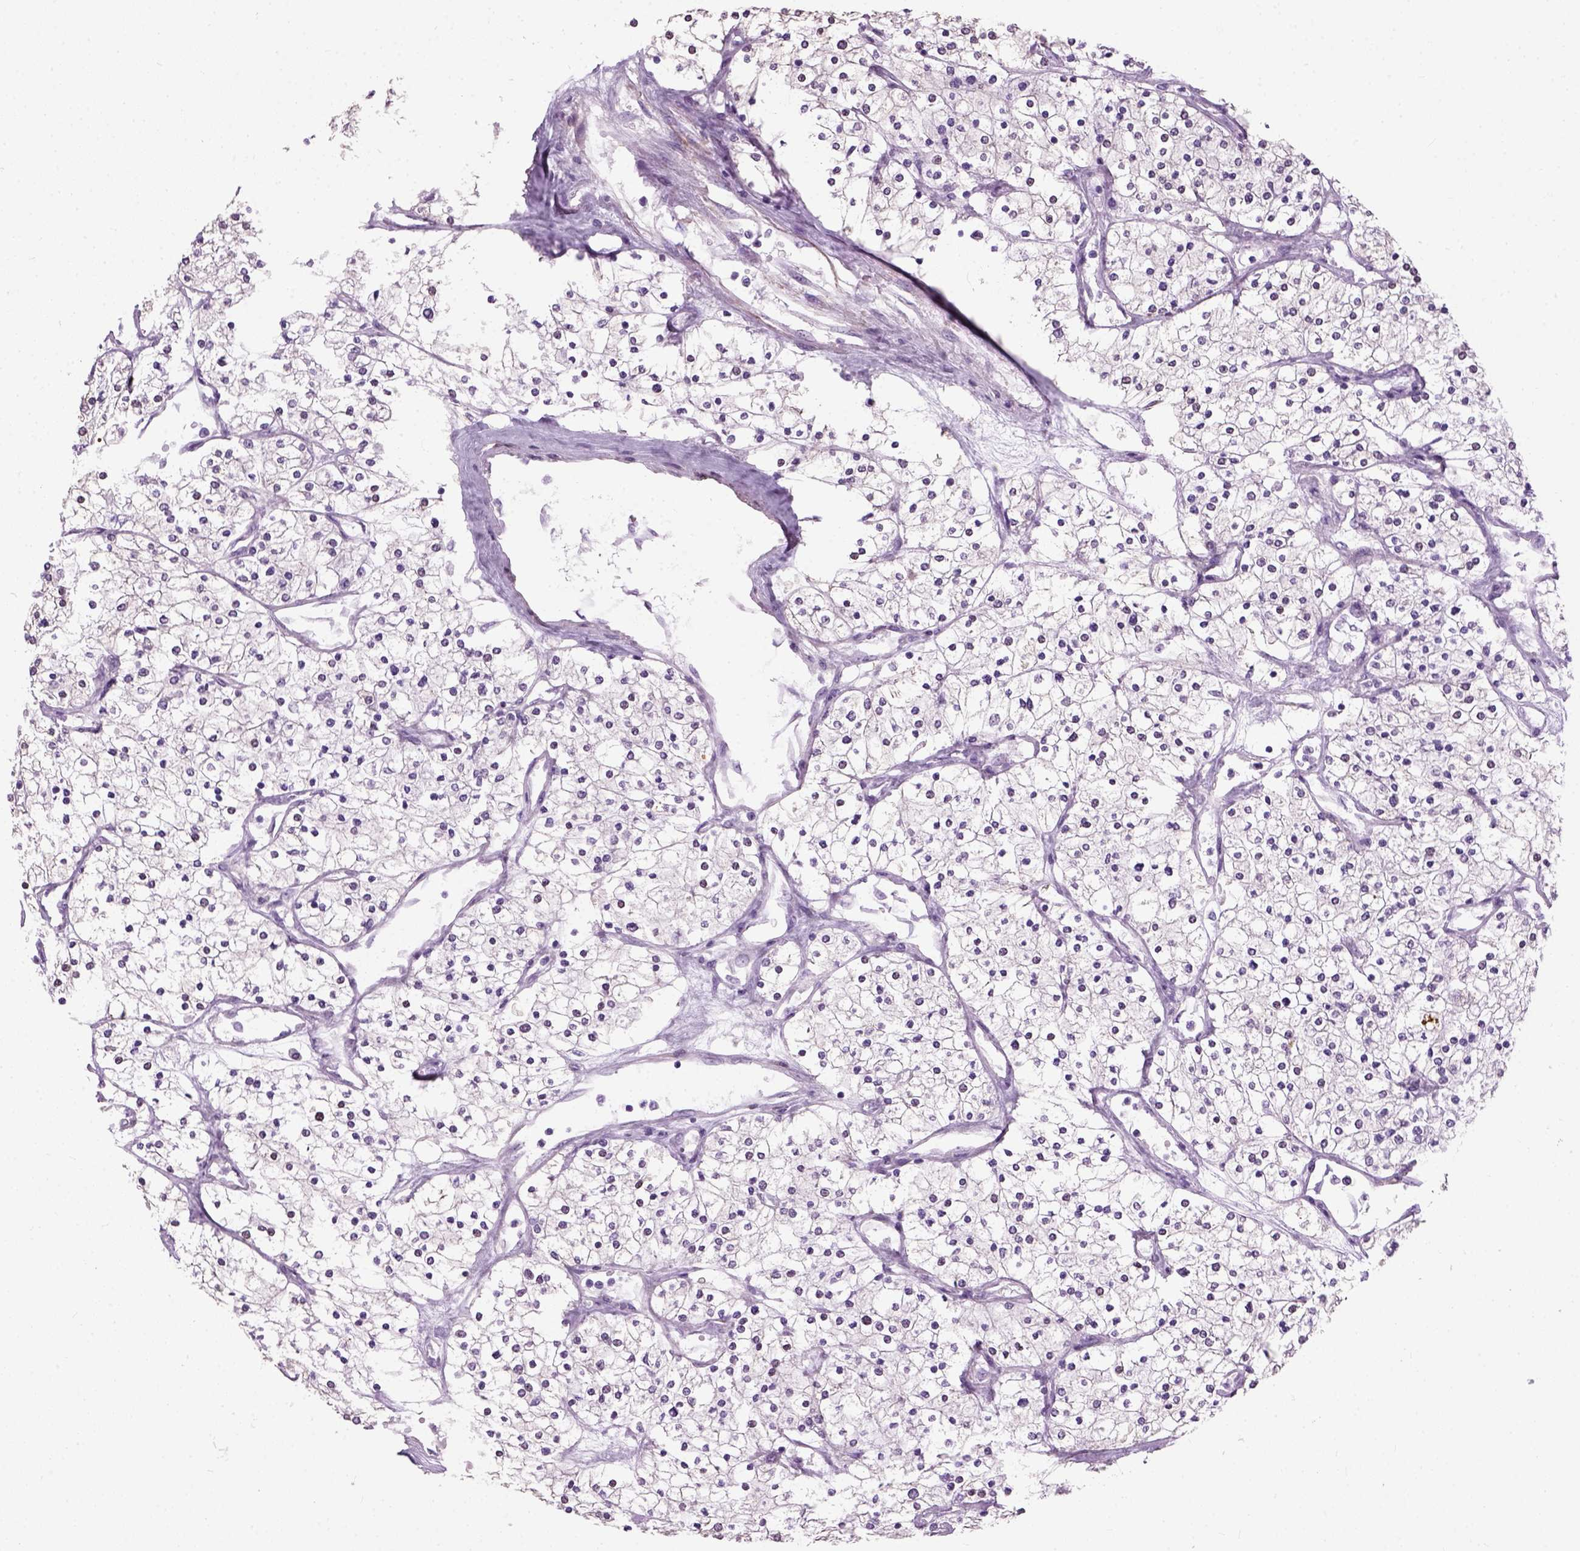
{"staining": {"intensity": "negative", "quantity": "none", "location": "none"}, "tissue": "renal cancer", "cell_type": "Tumor cells", "image_type": "cancer", "snomed": [{"axis": "morphology", "description": "Adenocarcinoma, NOS"}, {"axis": "topography", "description": "Kidney"}], "caption": "This is an immunohistochemistry (IHC) image of human adenocarcinoma (renal). There is no staining in tumor cells.", "gene": "FAM161A", "patient": {"sex": "male", "age": 80}}